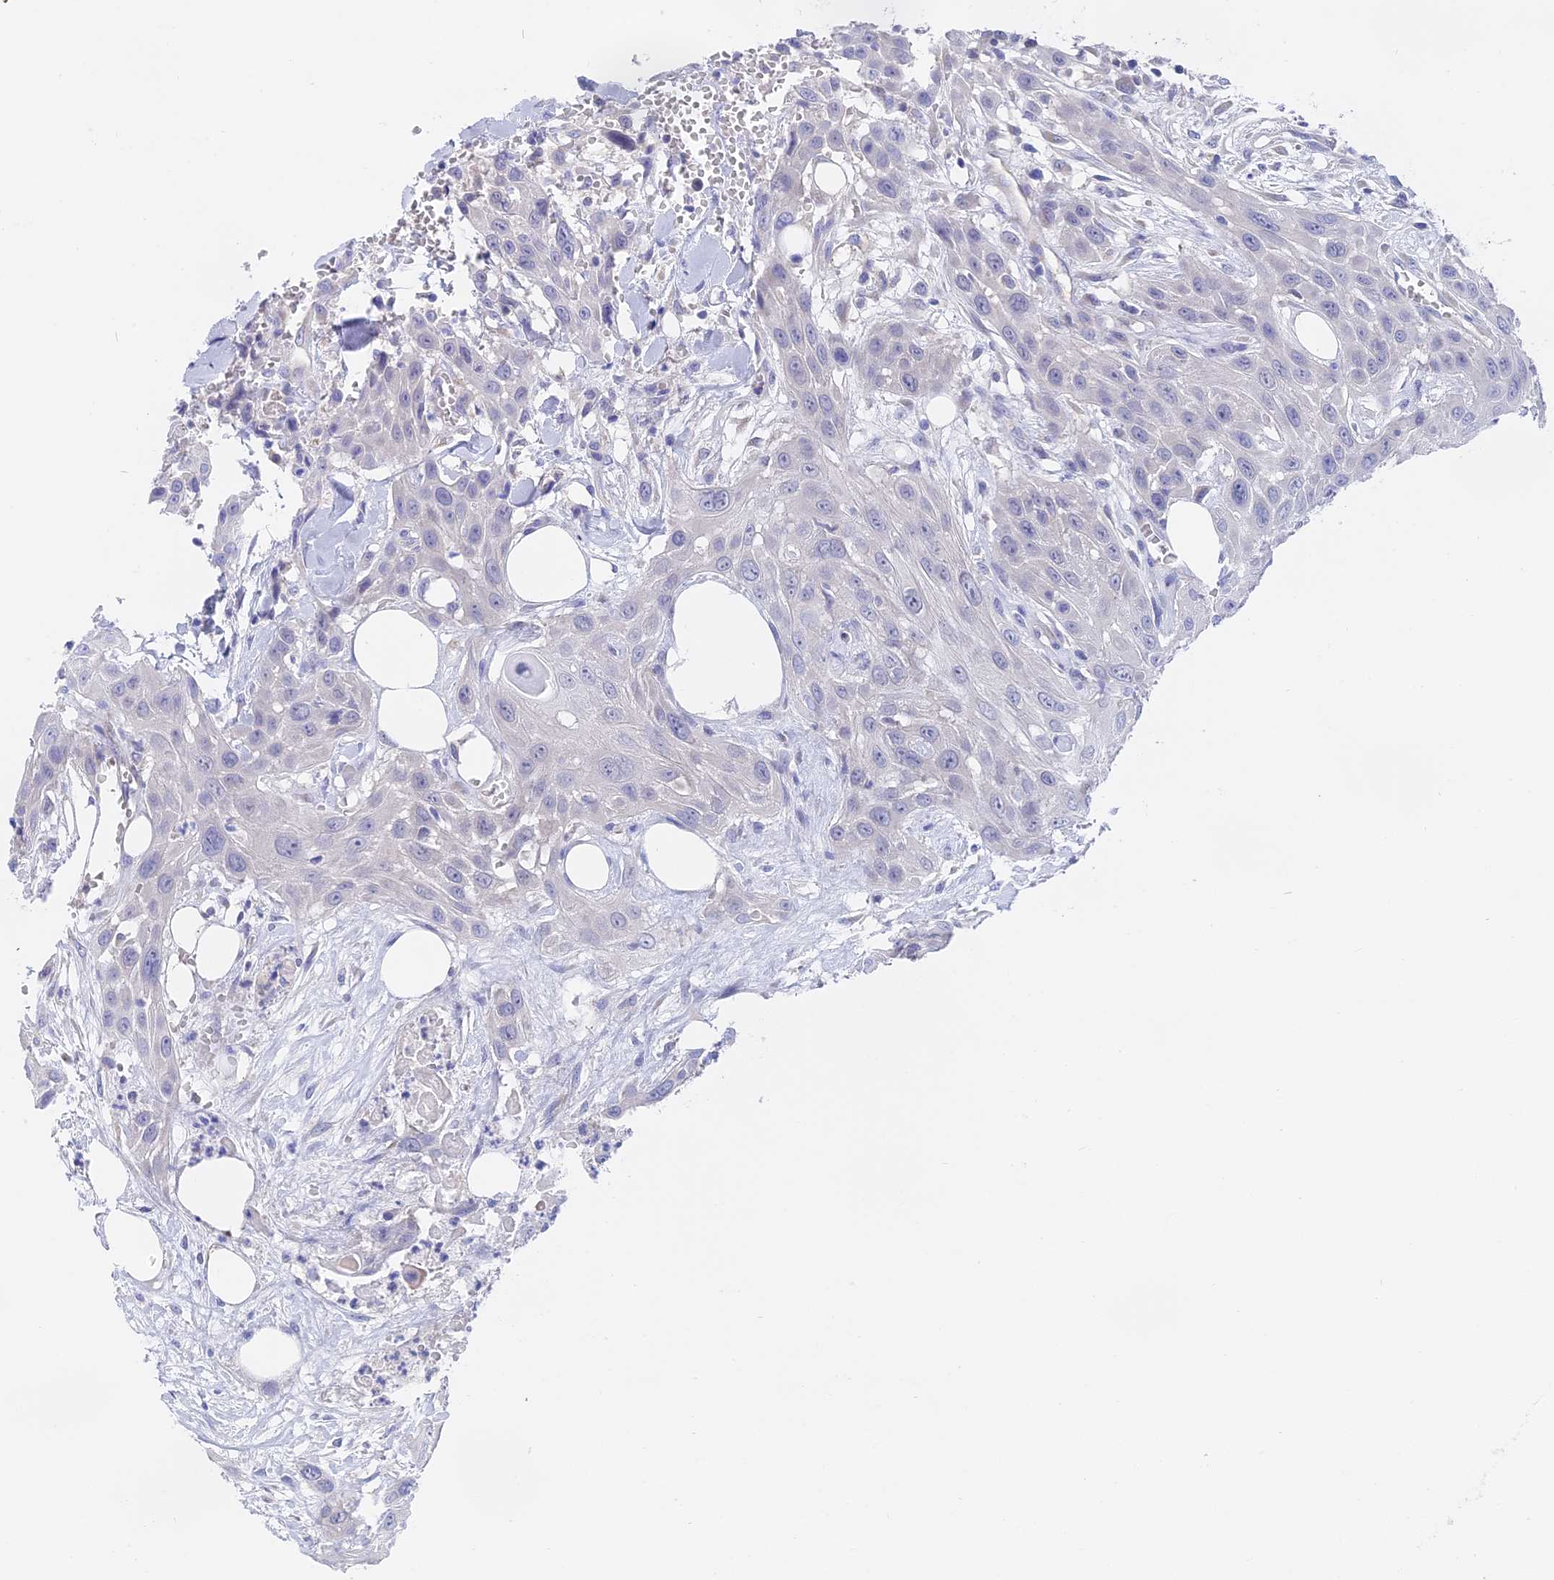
{"staining": {"intensity": "negative", "quantity": "none", "location": "none"}, "tissue": "head and neck cancer", "cell_type": "Tumor cells", "image_type": "cancer", "snomed": [{"axis": "morphology", "description": "Squamous cell carcinoma, NOS"}, {"axis": "topography", "description": "Head-Neck"}], "caption": "Immunohistochemical staining of human head and neck squamous cell carcinoma shows no significant expression in tumor cells.", "gene": "GLB1L", "patient": {"sex": "male", "age": 81}}